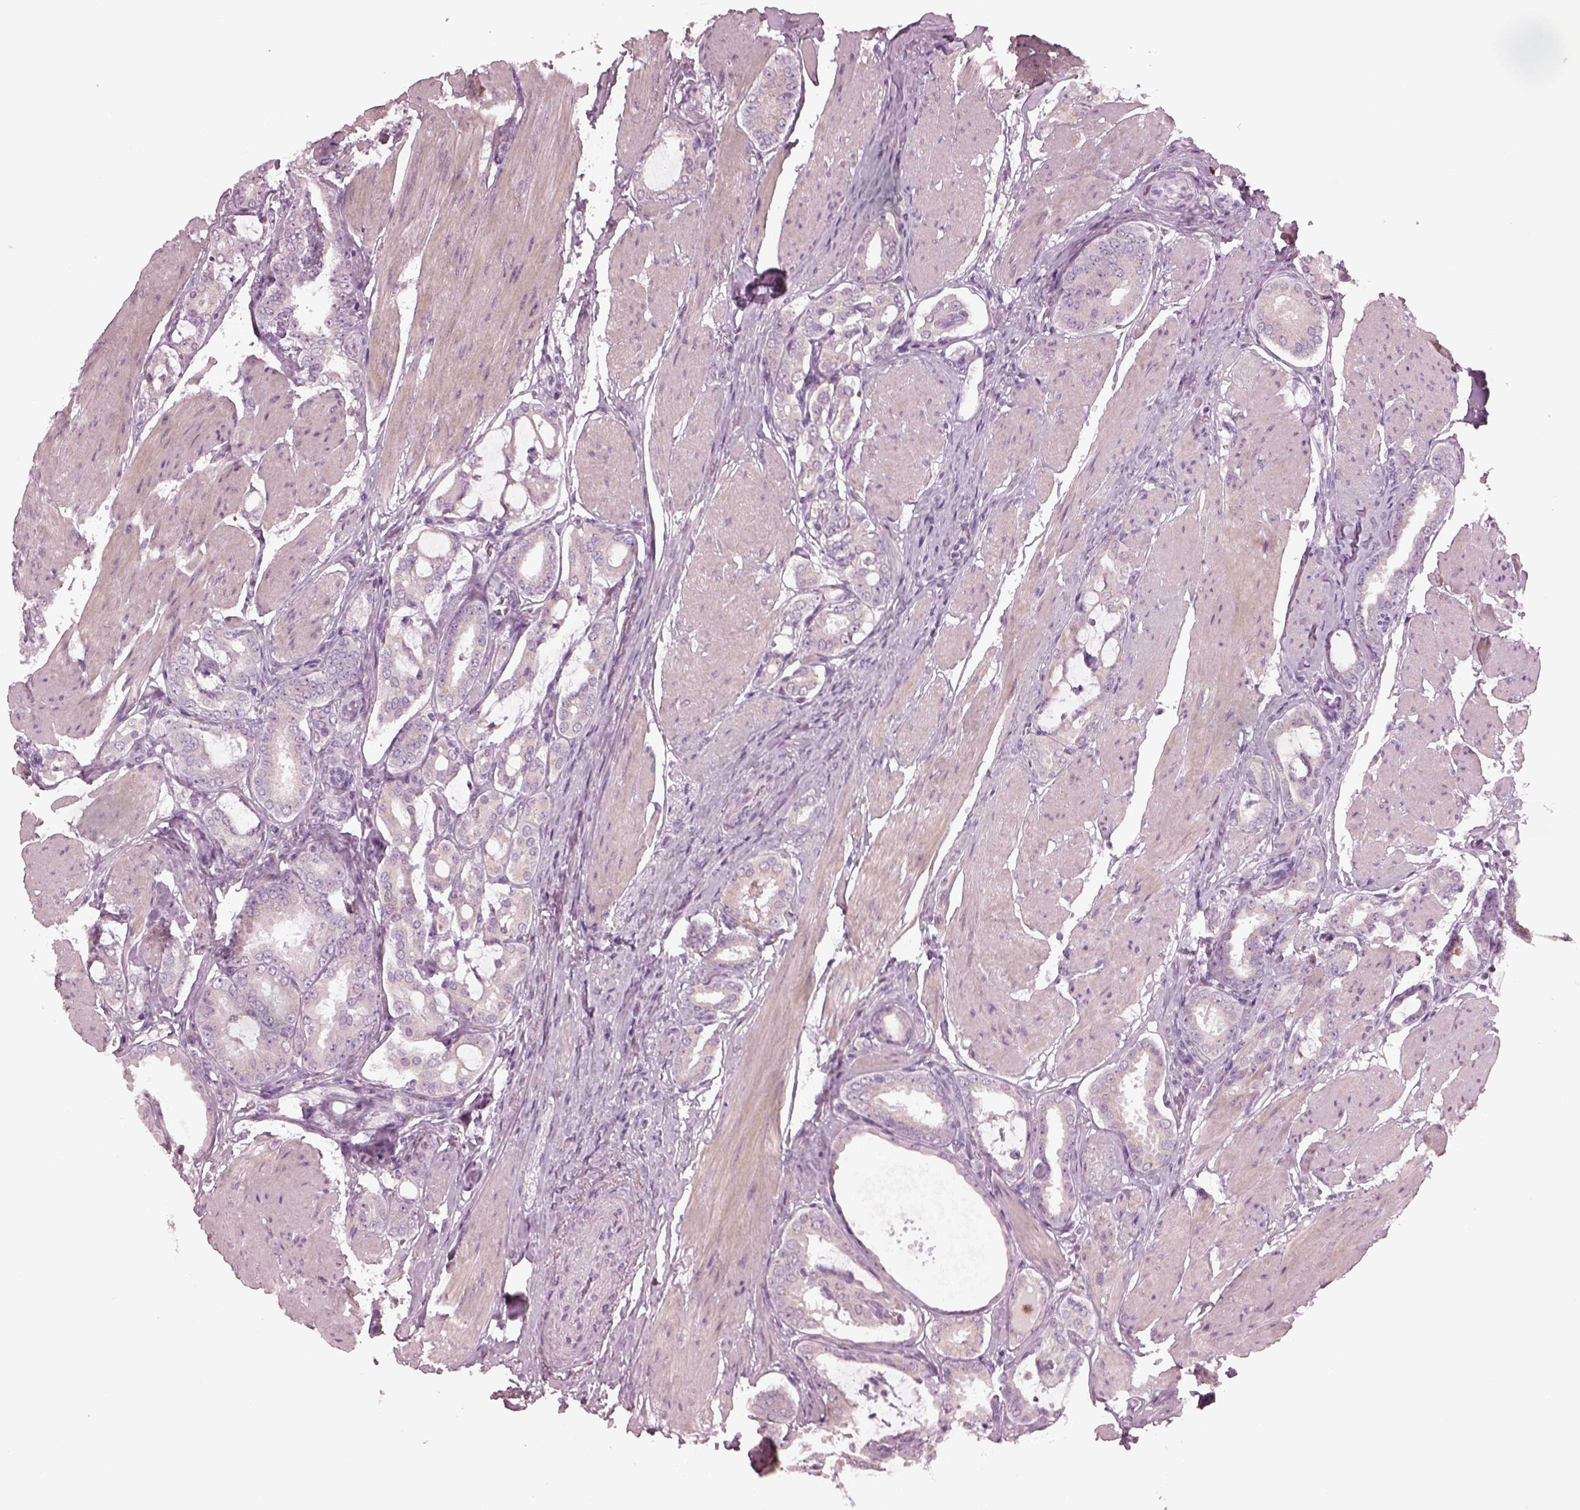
{"staining": {"intensity": "negative", "quantity": "none", "location": "none"}, "tissue": "prostate cancer", "cell_type": "Tumor cells", "image_type": "cancer", "snomed": [{"axis": "morphology", "description": "Adenocarcinoma, High grade"}, {"axis": "topography", "description": "Prostate"}], "caption": "High-grade adenocarcinoma (prostate) stained for a protein using IHC displays no positivity tumor cells.", "gene": "SLAMF8", "patient": {"sex": "male", "age": 63}}